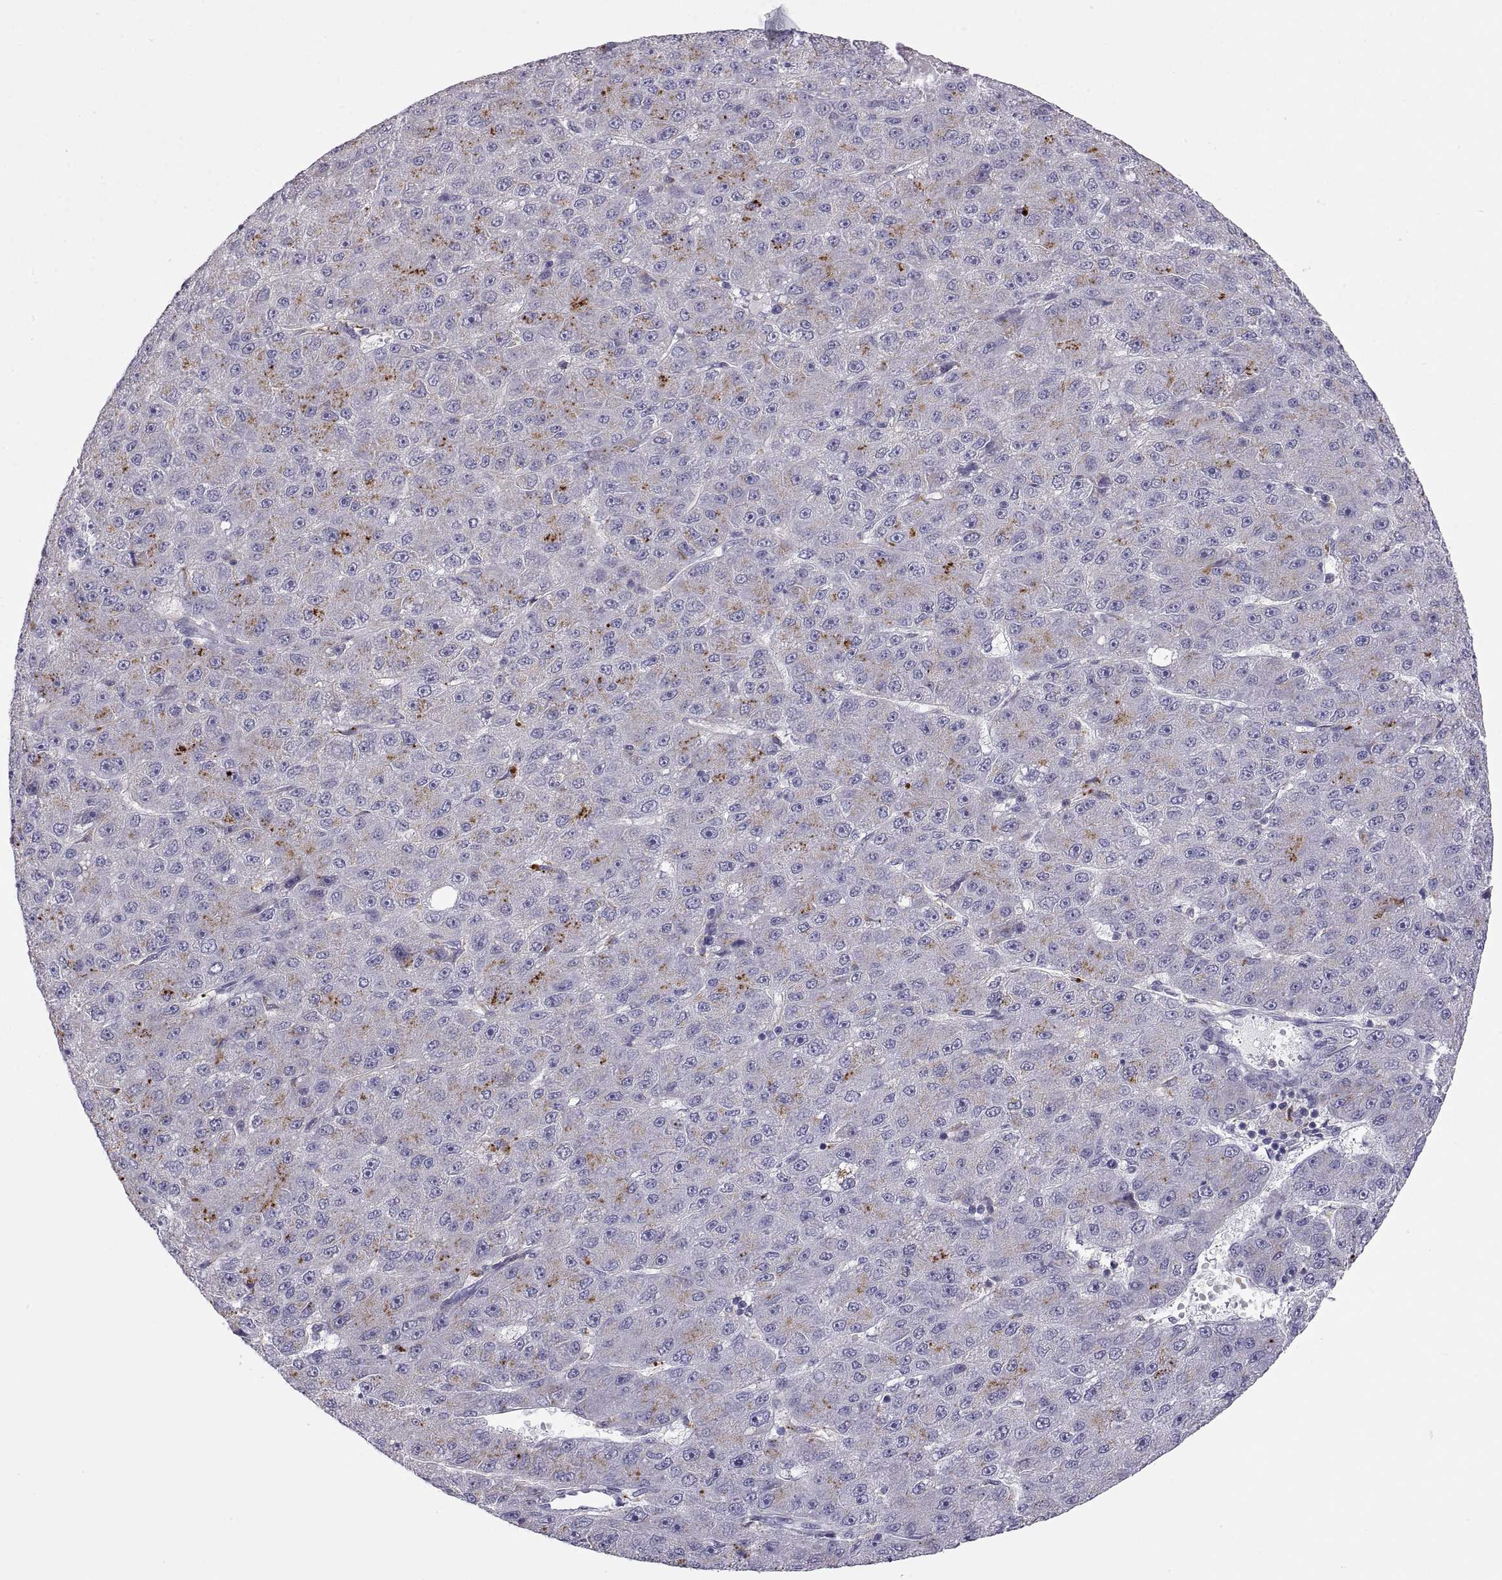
{"staining": {"intensity": "negative", "quantity": "none", "location": "none"}, "tissue": "liver cancer", "cell_type": "Tumor cells", "image_type": "cancer", "snomed": [{"axis": "morphology", "description": "Carcinoma, Hepatocellular, NOS"}, {"axis": "topography", "description": "Liver"}], "caption": "IHC micrograph of human hepatocellular carcinoma (liver) stained for a protein (brown), which demonstrates no expression in tumor cells.", "gene": "RGS19", "patient": {"sex": "male", "age": 67}}